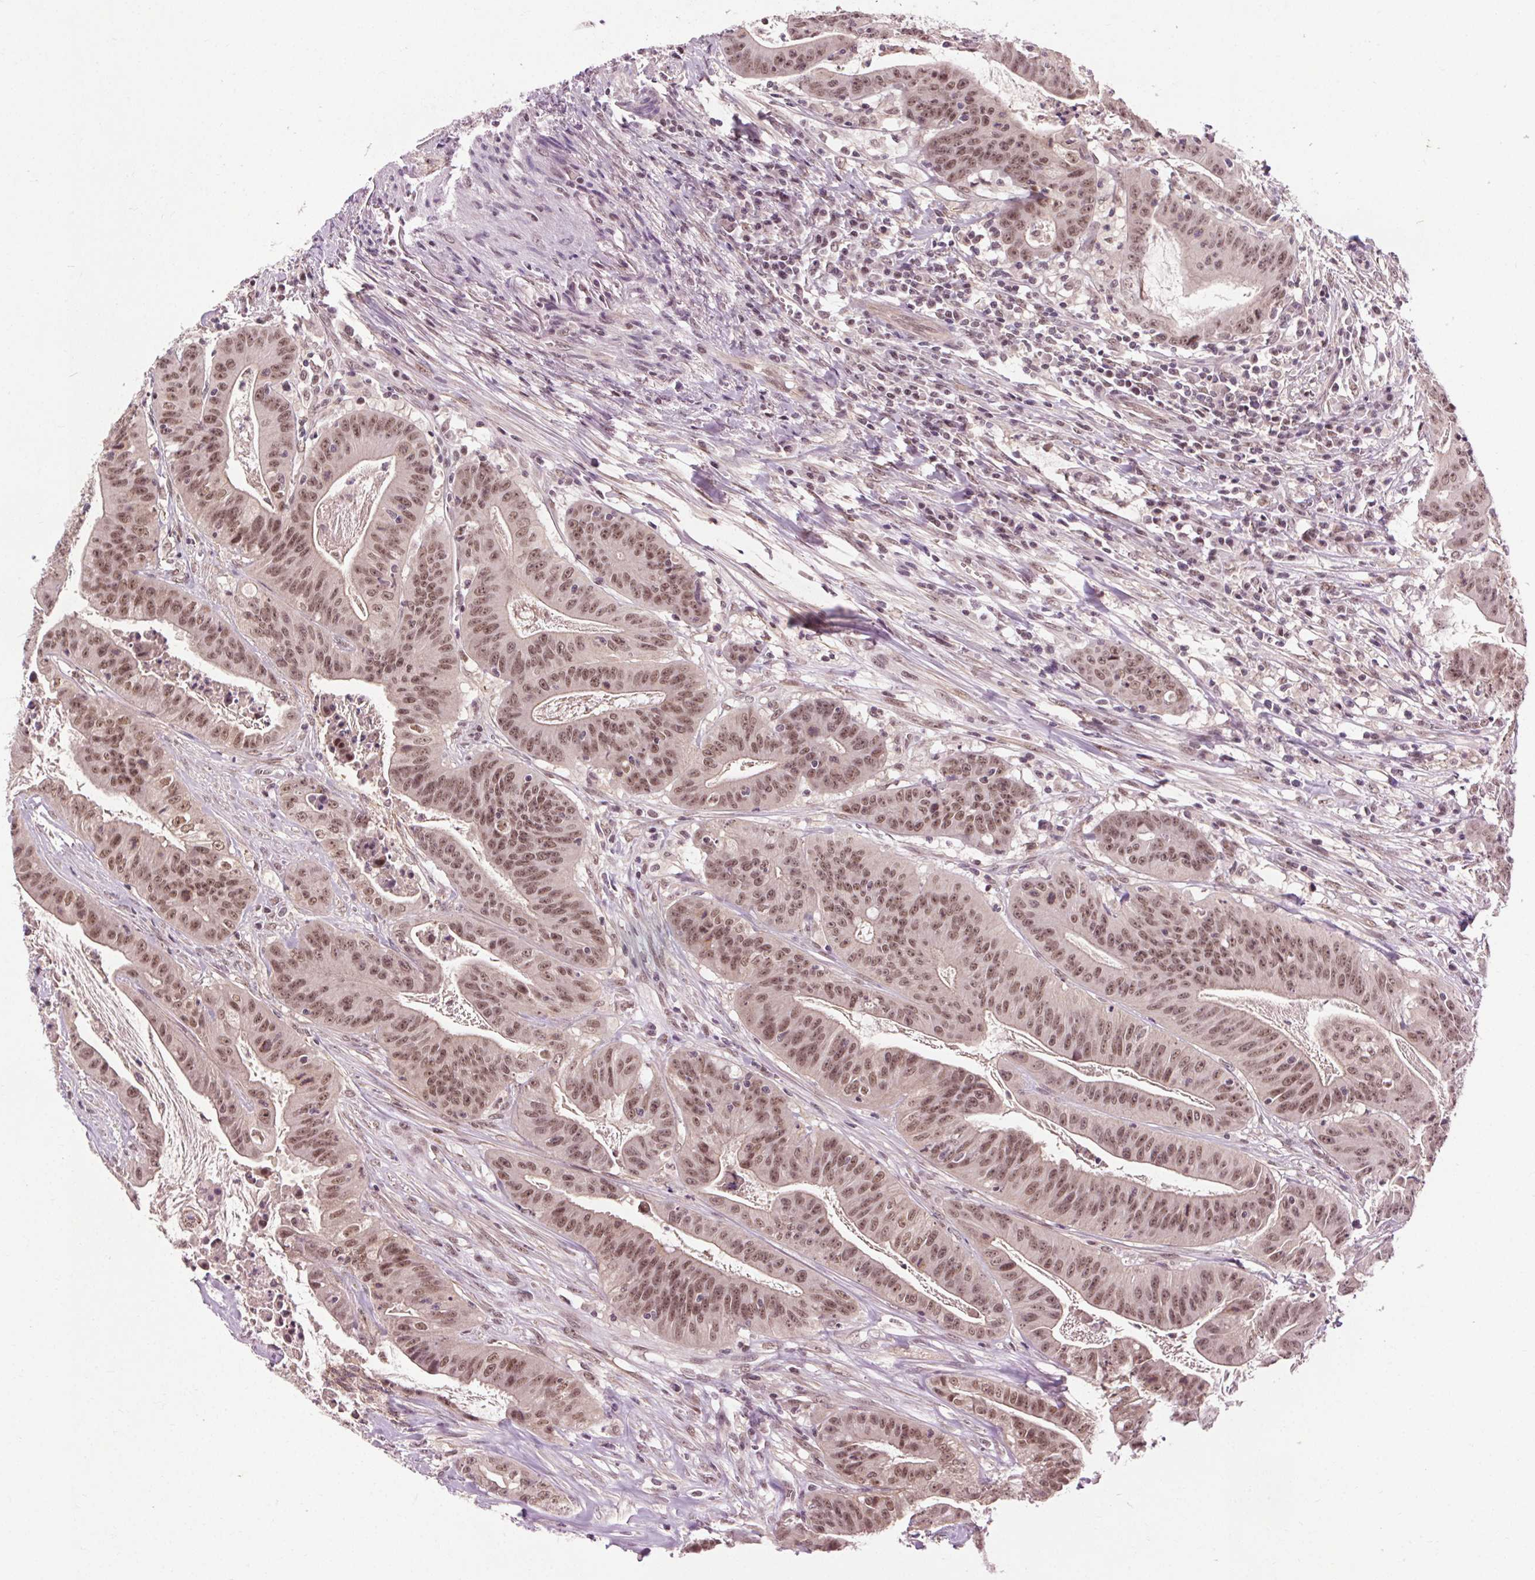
{"staining": {"intensity": "moderate", "quantity": ">75%", "location": "nuclear"}, "tissue": "colorectal cancer", "cell_type": "Tumor cells", "image_type": "cancer", "snomed": [{"axis": "morphology", "description": "Adenocarcinoma, NOS"}, {"axis": "topography", "description": "Colon"}], "caption": "Colorectal cancer tissue exhibits moderate nuclear staining in about >75% of tumor cells Immunohistochemistry stains the protein of interest in brown and the nuclei are stained blue.", "gene": "MED6", "patient": {"sex": "male", "age": 33}}